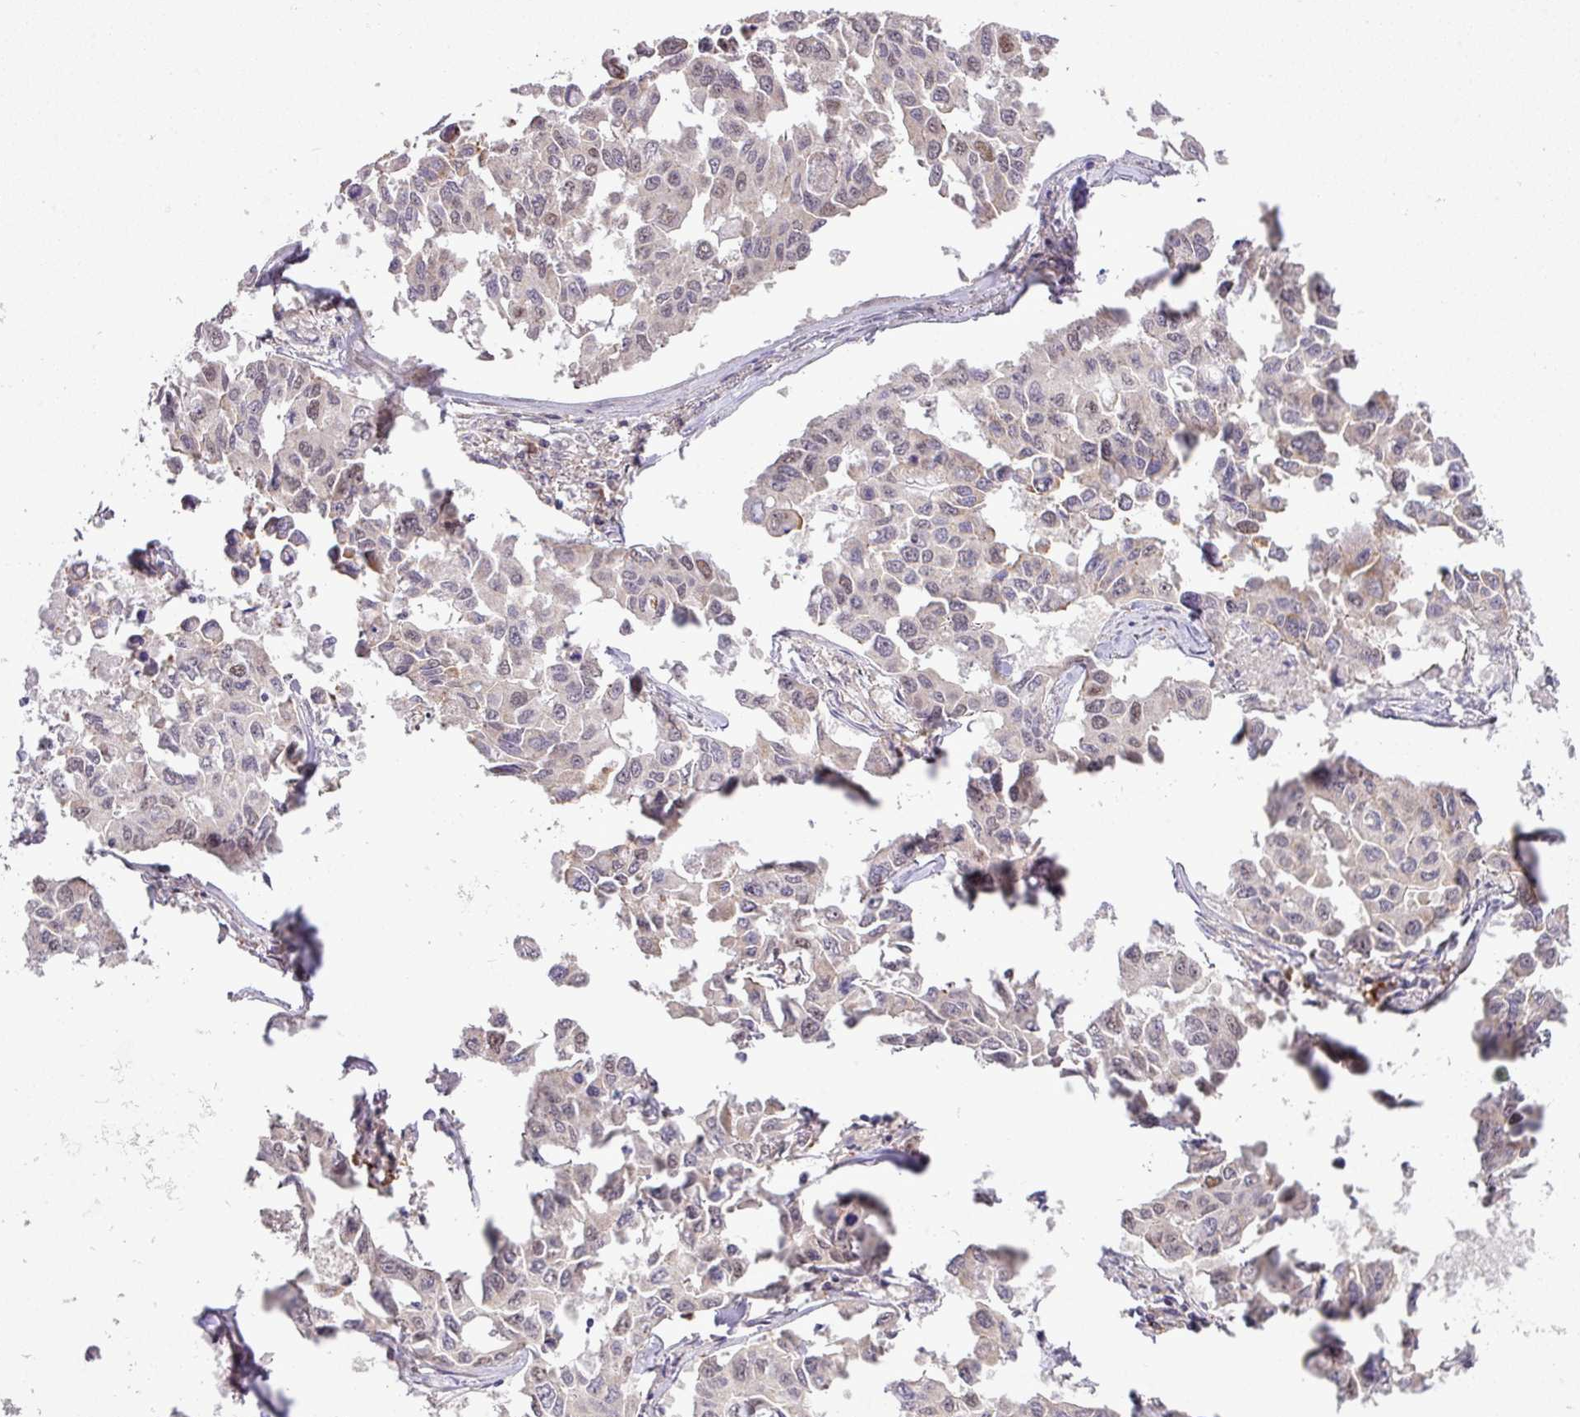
{"staining": {"intensity": "weak", "quantity": "<25%", "location": "nuclear"}, "tissue": "lung cancer", "cell_type": "Tumor cells", "image_type": "cancer", "snomed": [{"axis": "morphology", "description": "Adenocarcinoma, NOS"}, {"axis": "topography", "description": "Lung"}], "caption": "Immunohistochemistry histopathology image of neoplastic tissue: lung cancer (adenocarcinoma) stained with DAB (3,3'-diaminobenzidine) displays no significant protein staining in tumor cells. (DAB IHC with hematoxylin counter stain).", "gene": "TPRA1", "patient": {"sex": "male", "age": 64}}